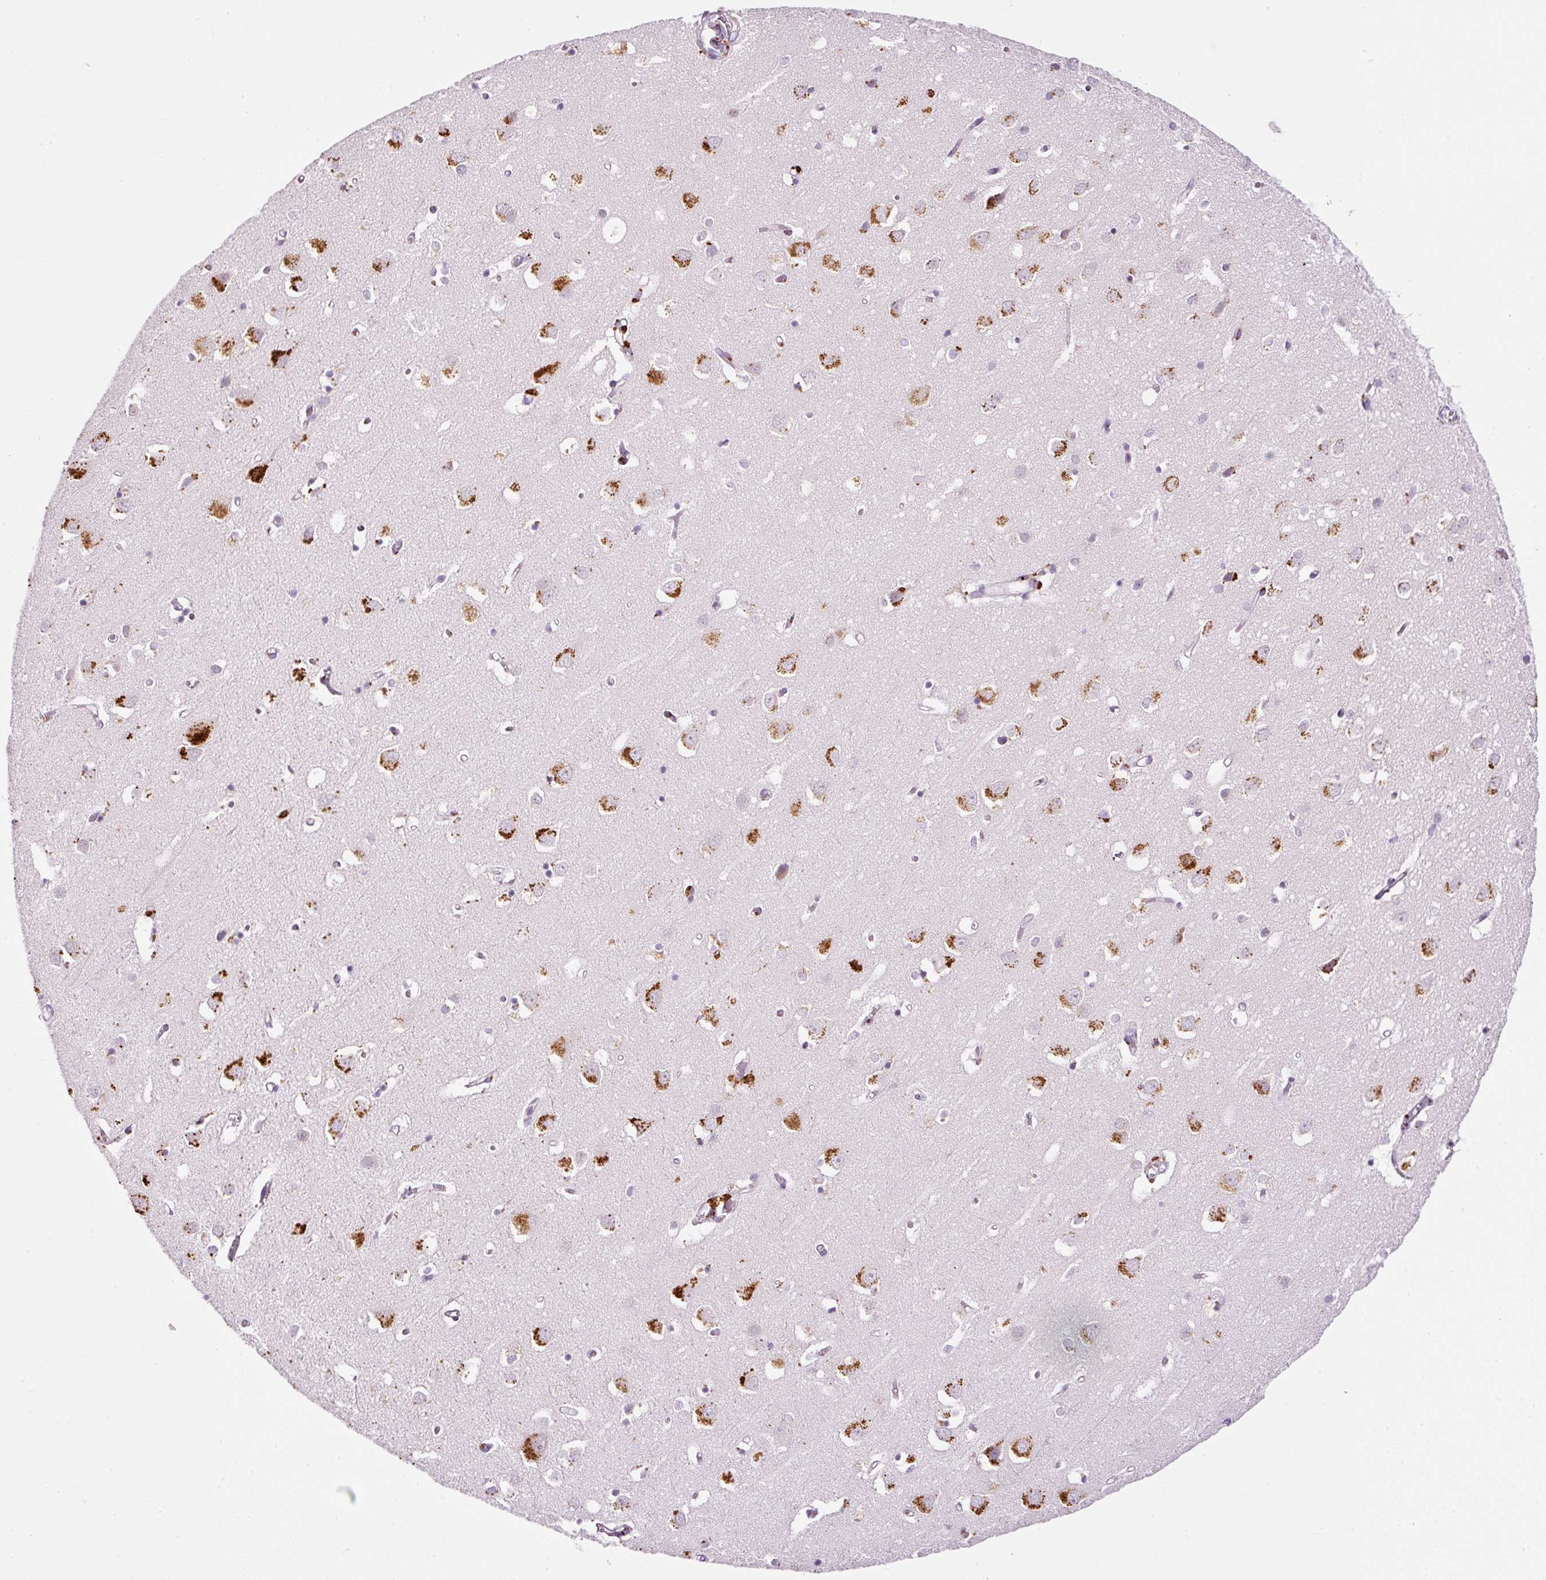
{"staining": {"intensity": "negative", "quantity": "none", "location": "none"}, "tissue": "cerebral cortex", "cell_type": "Endothelial cells", "image_type": "normal", "snomed": [{"axis": "morphology", "description": "Normal tissue, NOS"}, {"axis": "topography", "description": "Cerebral cortex"}], "caption": "Immunohistochemistry of benign cerebral cortex shows no expression in endothelial cells. The staining is performed using DAB brown chromogen with nuclei counter-stained in using hematoxylin.", "gene": "ZNF639", "patient": {"sex": "male", "age": 70}}